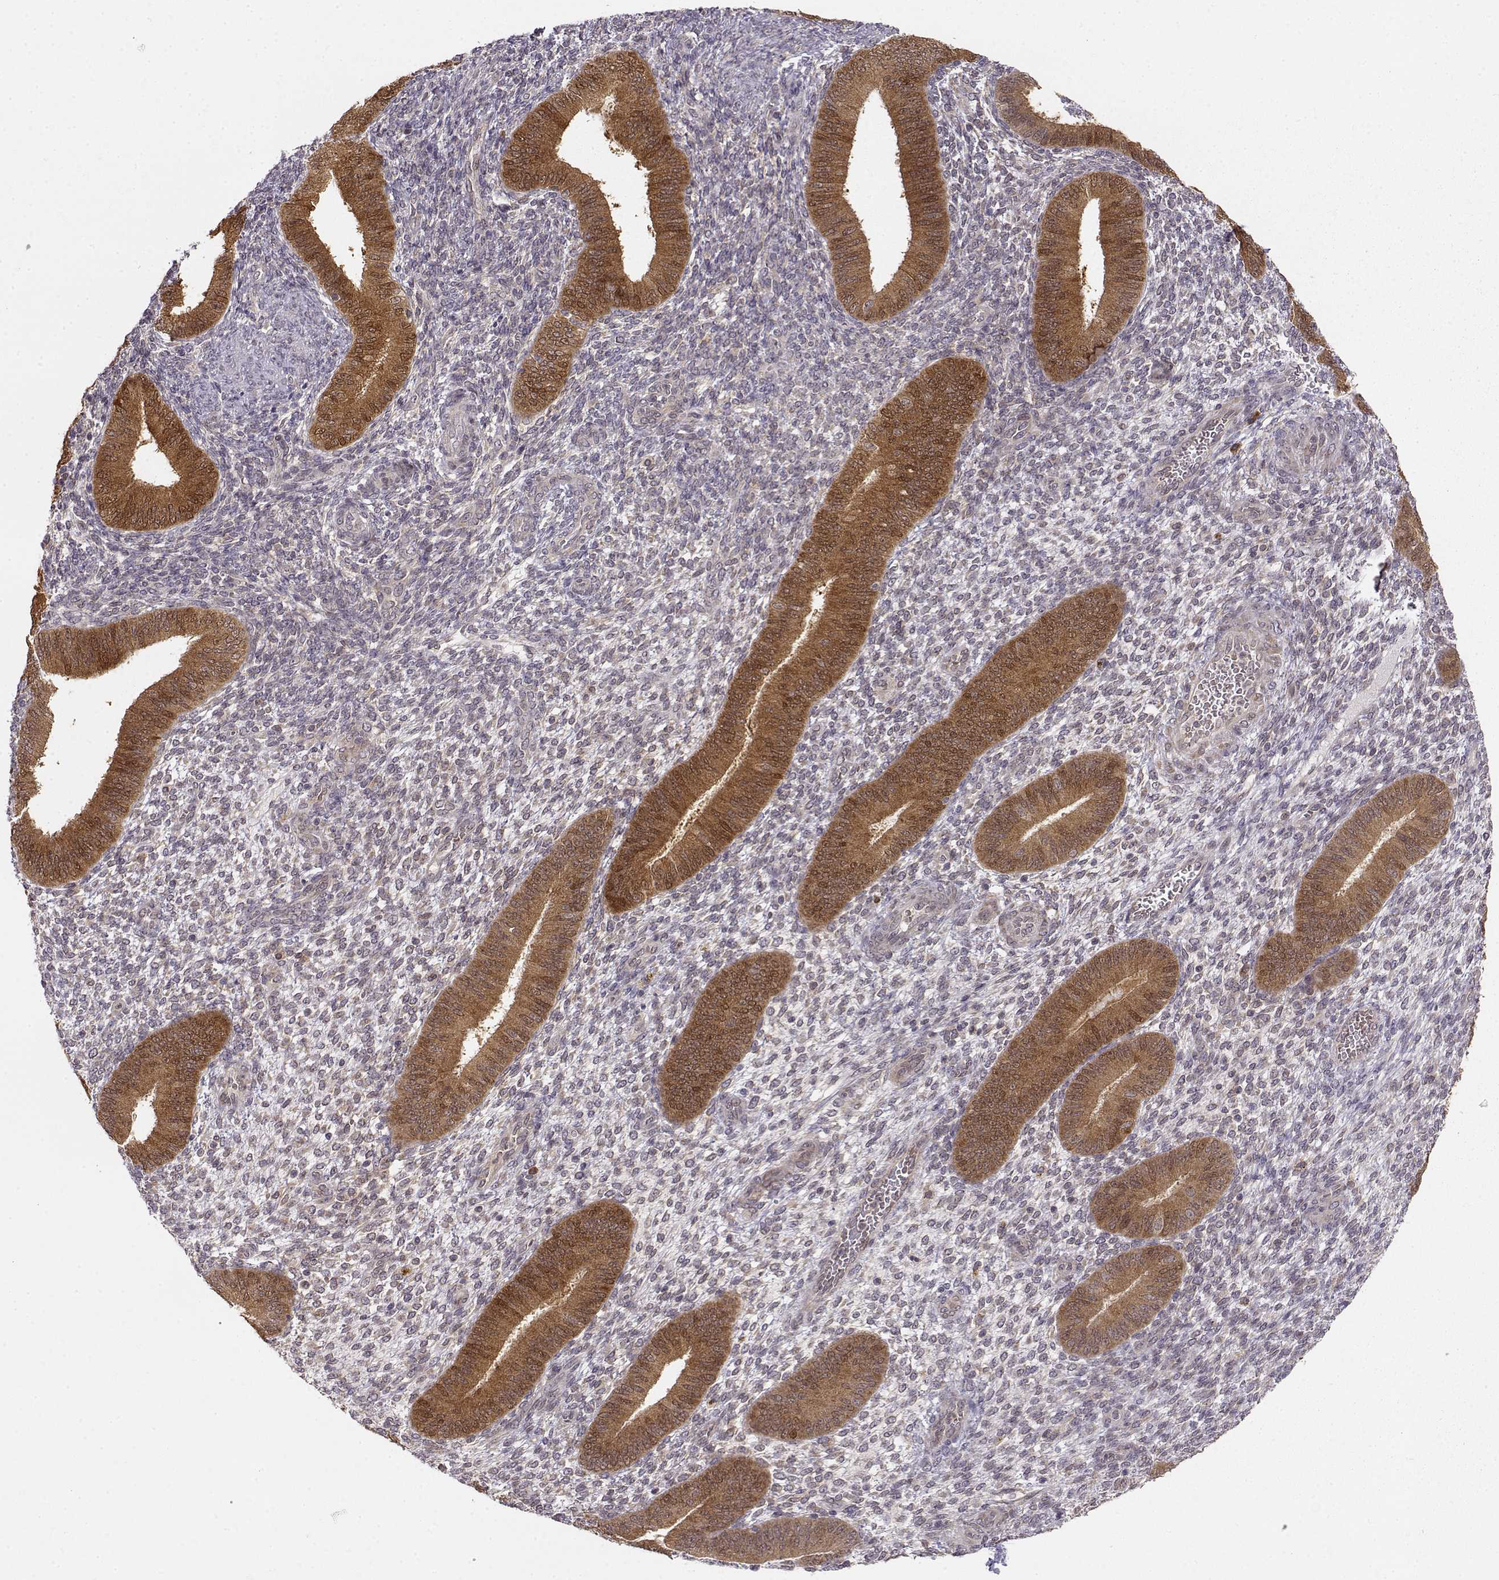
{"staining": {"intensity": "negative", "quantity": "none", "location": "none"}, "tissue": "endometrium", "cell_type": "Cells in endometrial stroma", "image_type": "normal", "snomed": [{"axis": "morphology", "description": "Normal tissue, NOS"}, {"axis": "topography", "description": "Endometrium"}], "caption": "Immunohistochemistry image of benign endometrium stained for a protein (brown), which demonstrates no expression in cells in endometrial stroma.", "gene": "ERGIC2", "patient": {"sex": "female", "age": 39}}